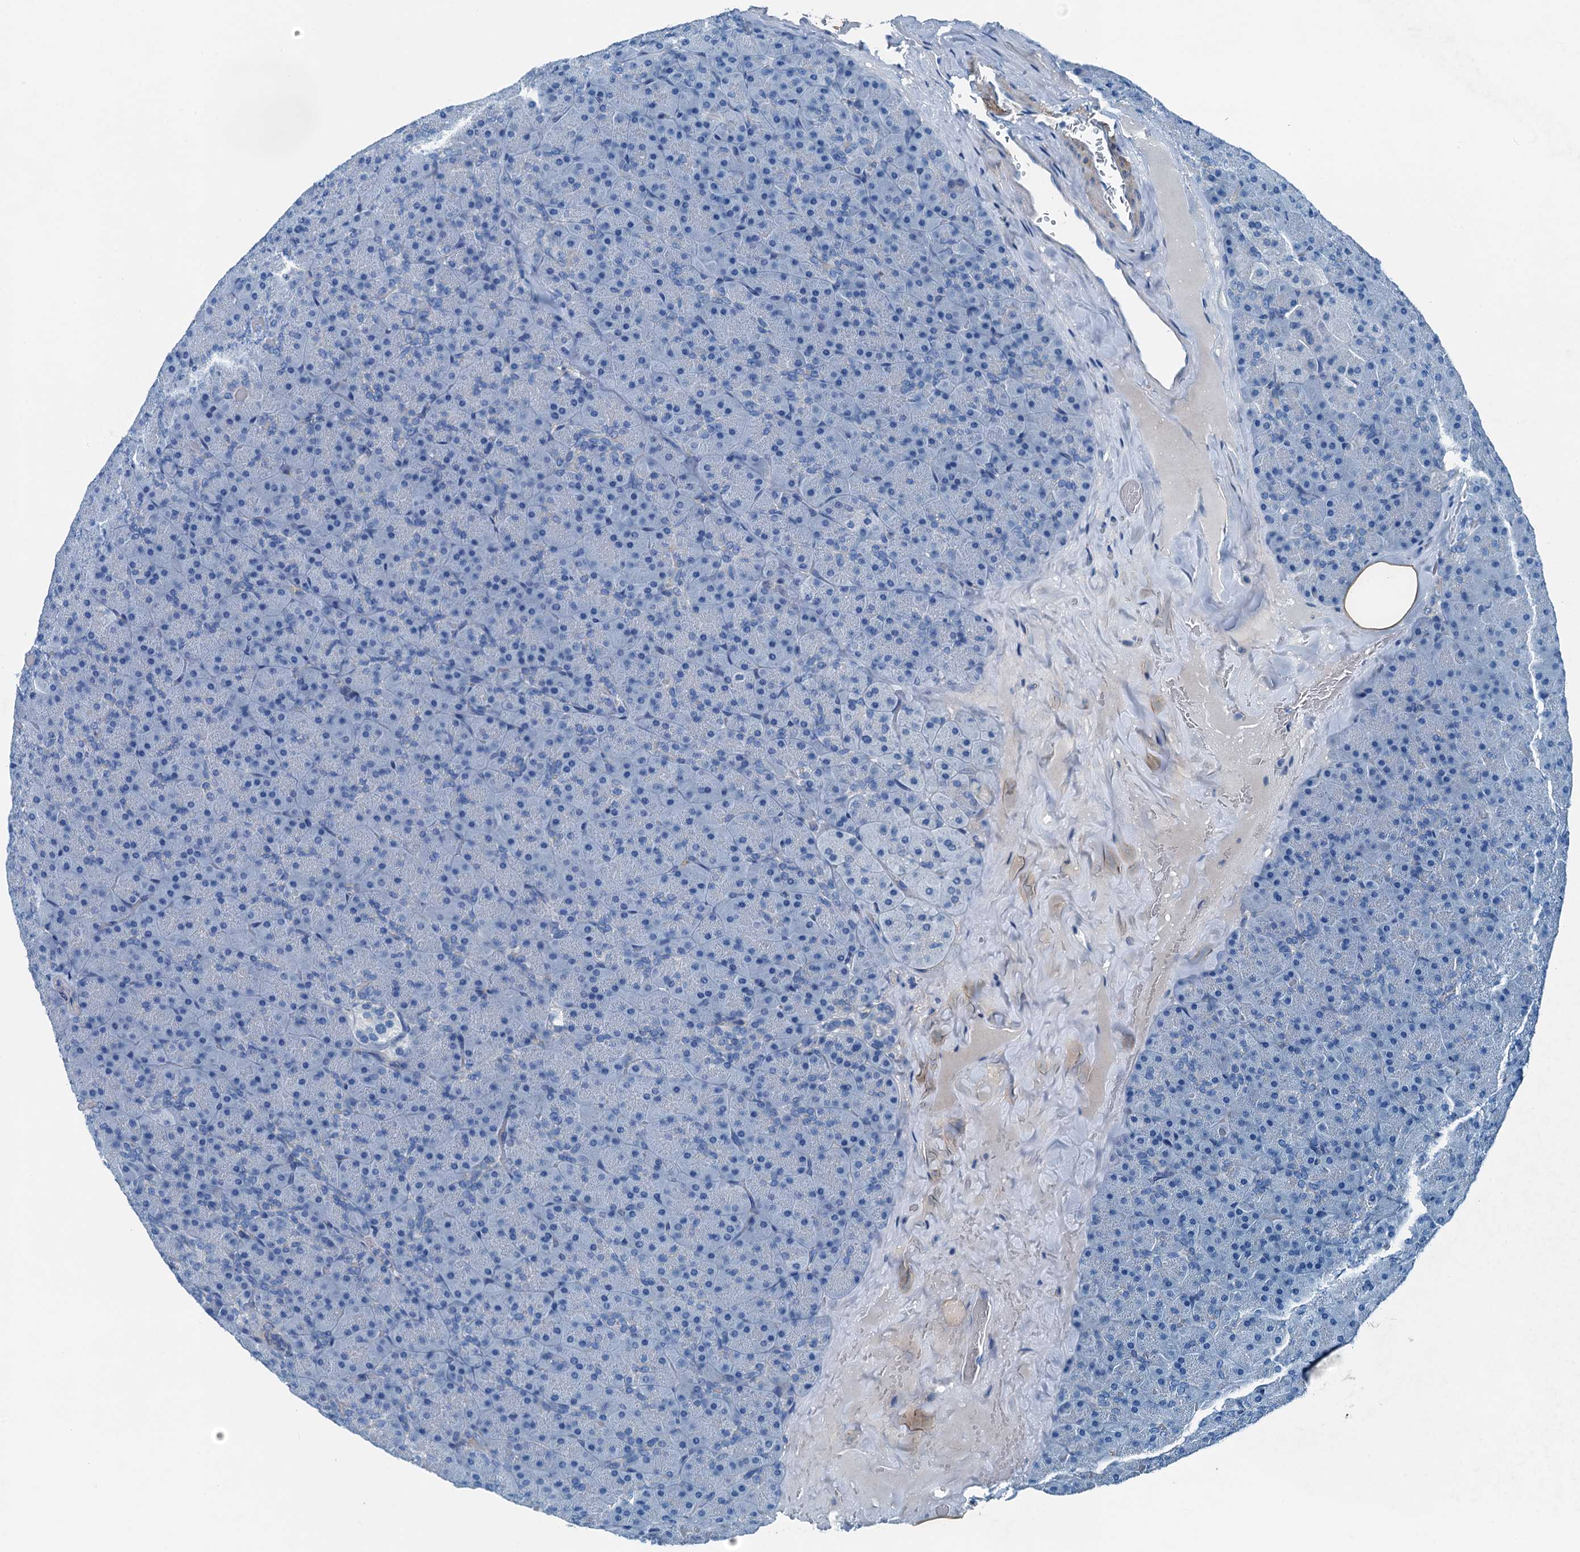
{"staining": {"intensity": "negative", "quantity": "none", "location": "none"}, "tissue": "pancreas", "cell_type": "Exocrine glandular cells", "image_type": "normal", "snomed": [{"axis": "morphology", "description": "Normal tissue, NOS"}, {"axis": "topography", "description": "Pancreas"}], "caption": "This is an immunohistochemistry micrograph of benign human pancreas. There is no positivity in exocrine glandular cells.", "gene": "RAB3IL1", "patient": {"sex": "male", "age": 36}}